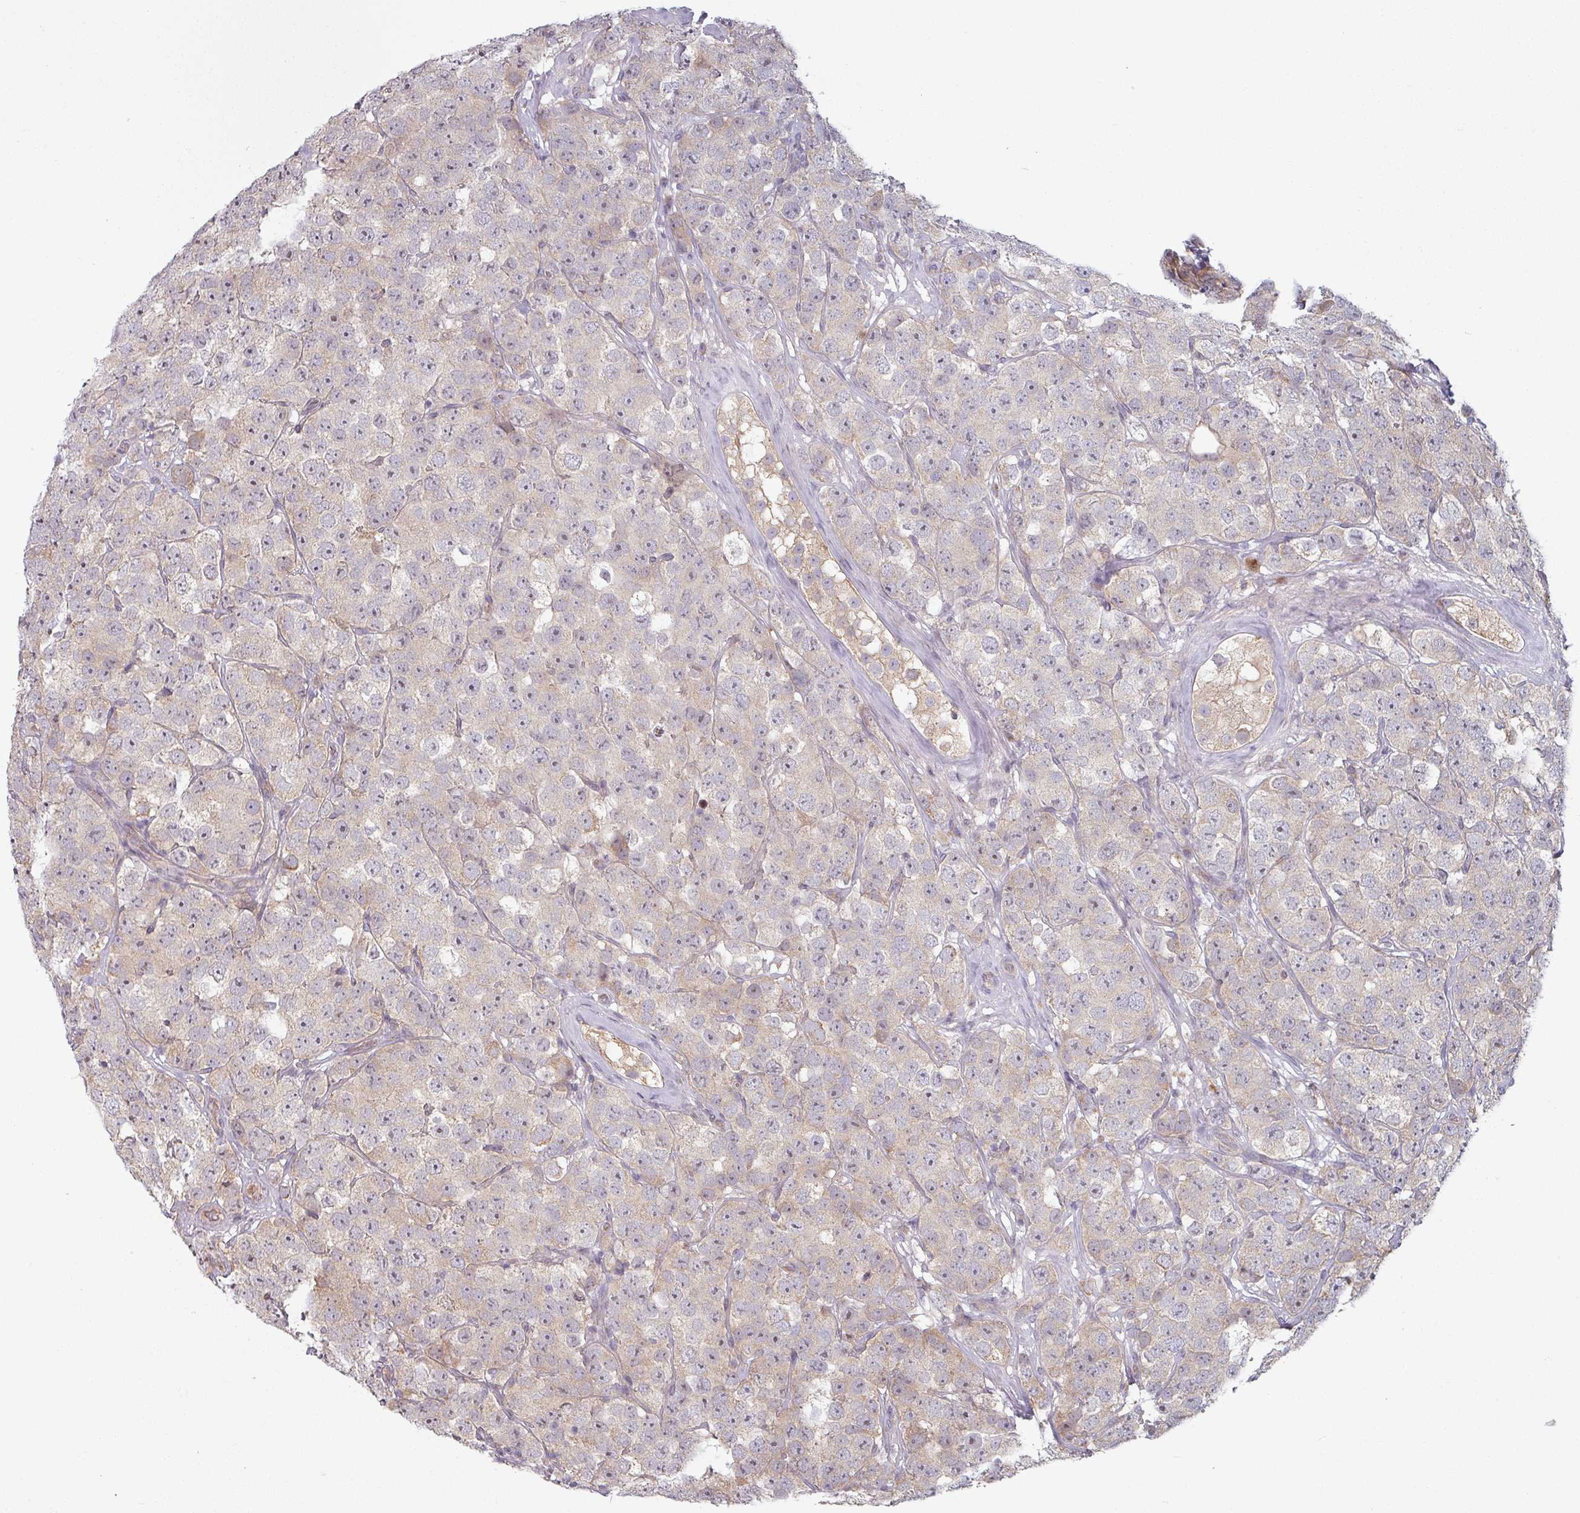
{"staining": {"intensity": "negative", "quantity": "none", "location": "none"}, "tissue": "testis cancer", "cell_type": "Tumor cells", "image_type": "cancer", "snomed": [{"axis": "morphology", "description": "Seminoma, NOS"}, {"axis": "topography", "description": "Testis"}], "caption": "Human testis cancer (seminoma) stained for a protein using IHC reveals no positivity in tumor cells.", "gene": "PLEKHJ1", "patient": {"sex": "male", "age": 28}}